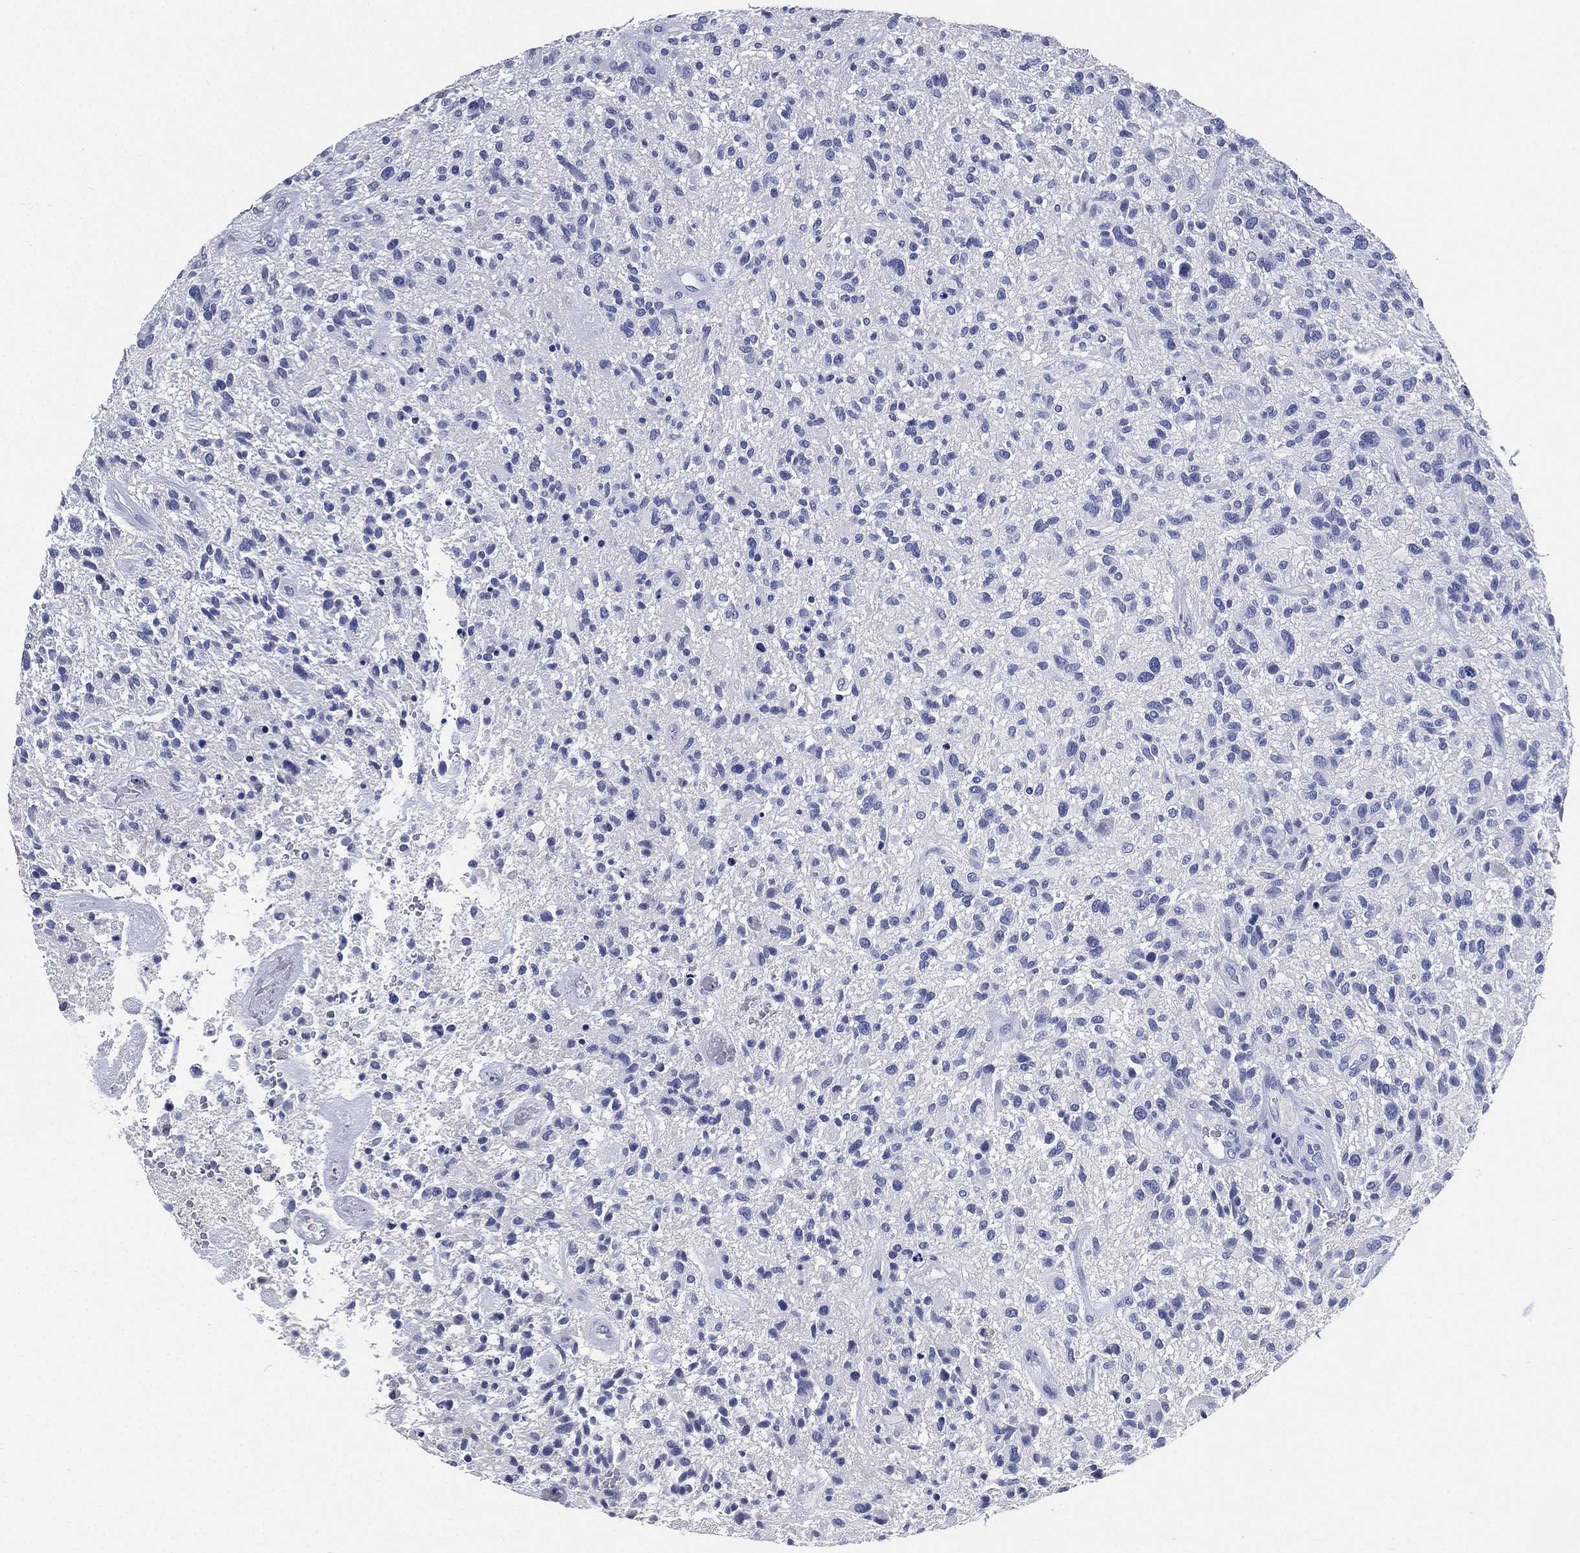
{"staining": {"intensity": "negative", "quantity": "none", "location": "none"}, "tissue": "glioma", "cell_type": "Tumor cells", "image_type": "cancer", "snomed": [{"axis": "morphology", "description": "Glioma, malignant, High grade"}, {"axis": "topography", "description": "Brain"}], "caption": "Glioma stained for a protein using immunohistochemistry shows no positivity tumor cells.", "gene": "IYD", "patient": {"sex": "male", "age": 47}}